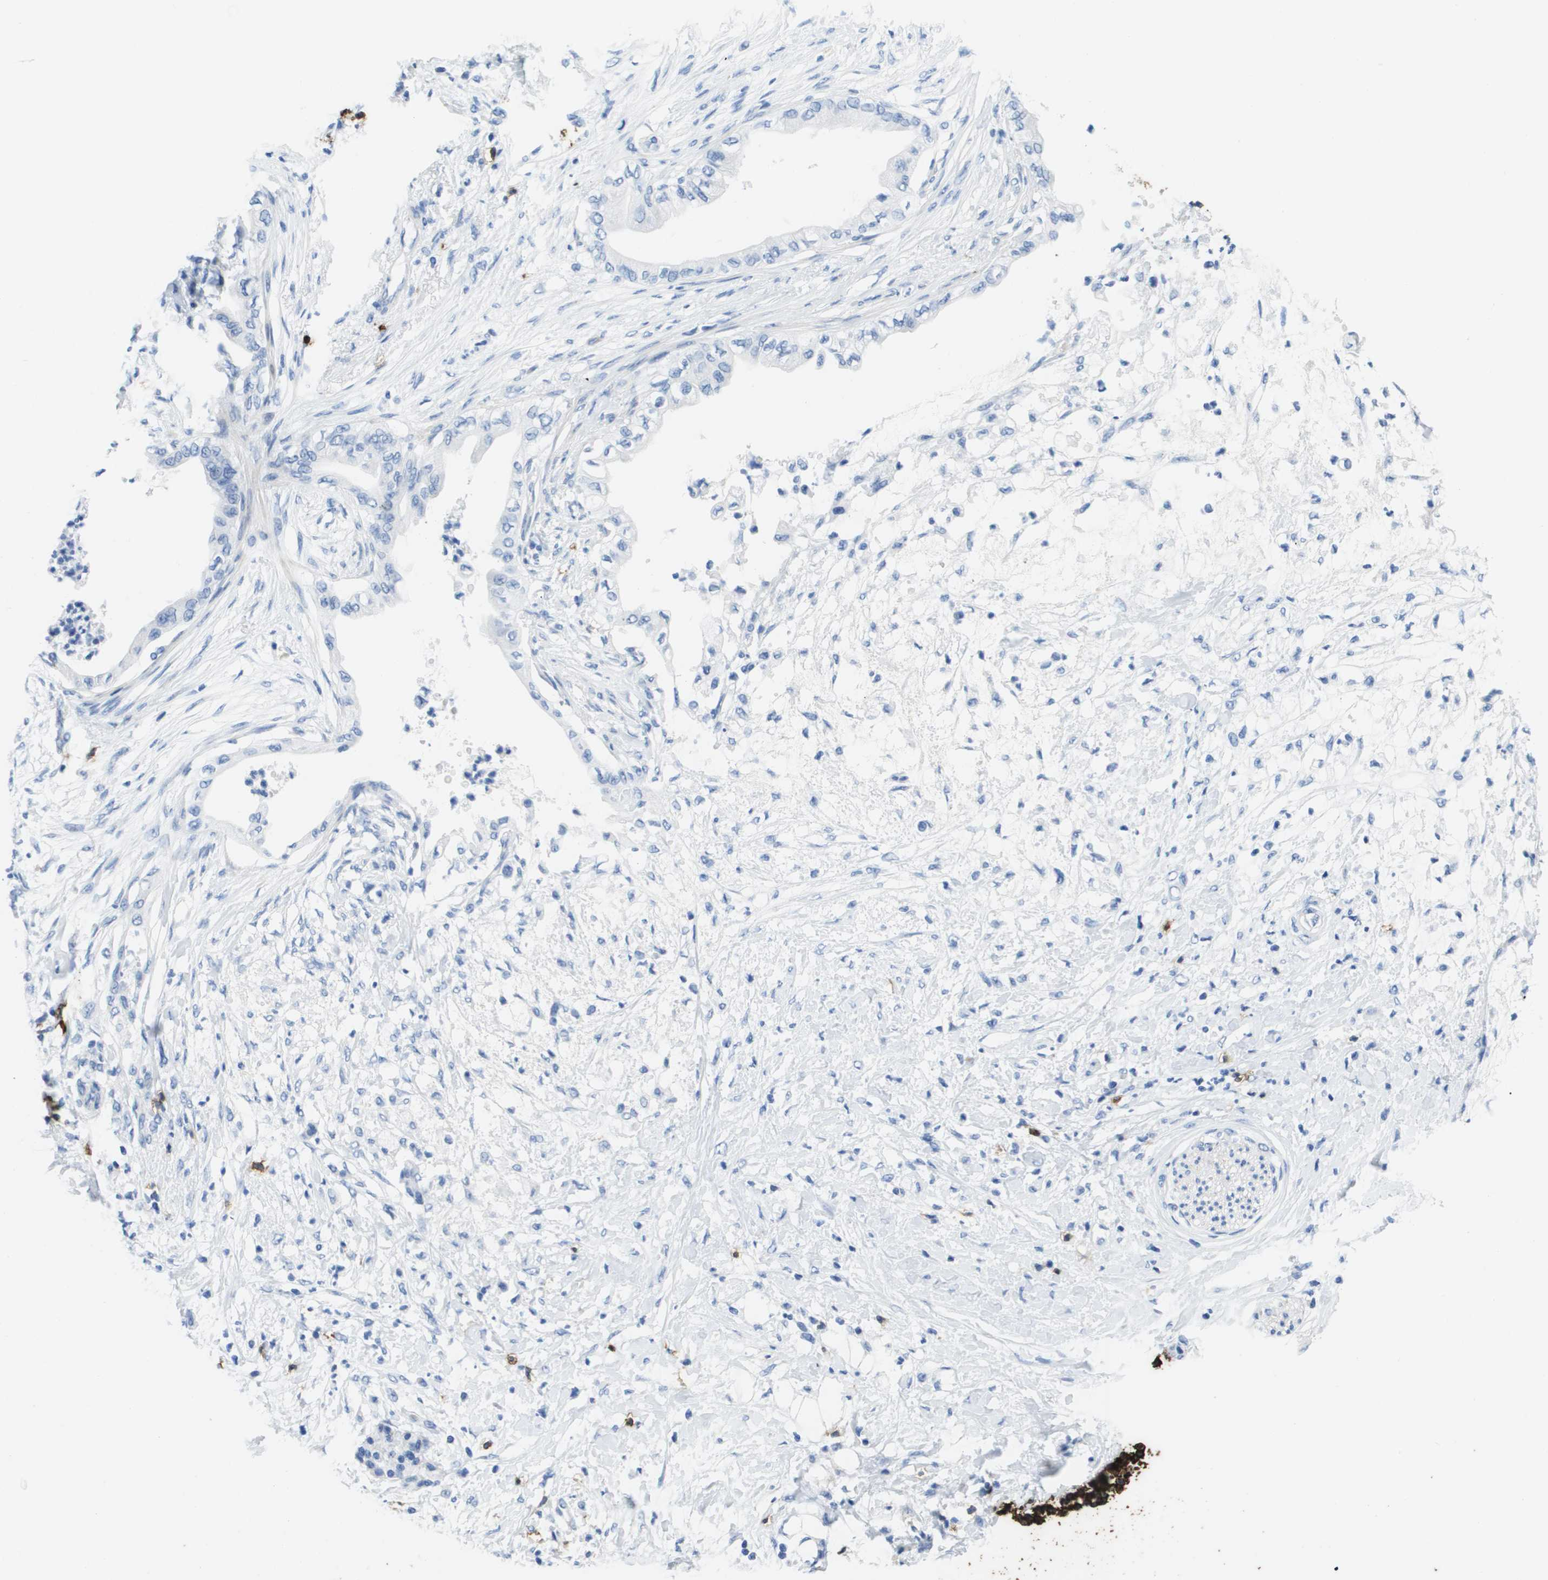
{"staining": {"intensity": "negative", "quantity": "none", "location": "none"}, "tissue": "pancreatic cancer", "cell_type": "Tumor cells", "image_type": "cancer", "snomed": [{"axis": "morphology", "description": "Normal tissue, NOS"}, {"axis": "morphology", "description": "Adenocarcinoma, NOS"}, {"axis": "topography", "description": "Pancreas"}, {"axis": "topography", "description": "Duodenum"}], "caption": "The micrograph exhibits no staining of tumor cells in pancreatic cancer (adenocarcinoma).", "gene": "MS4A1", "patient": {"sex": "female", "age": 60}}